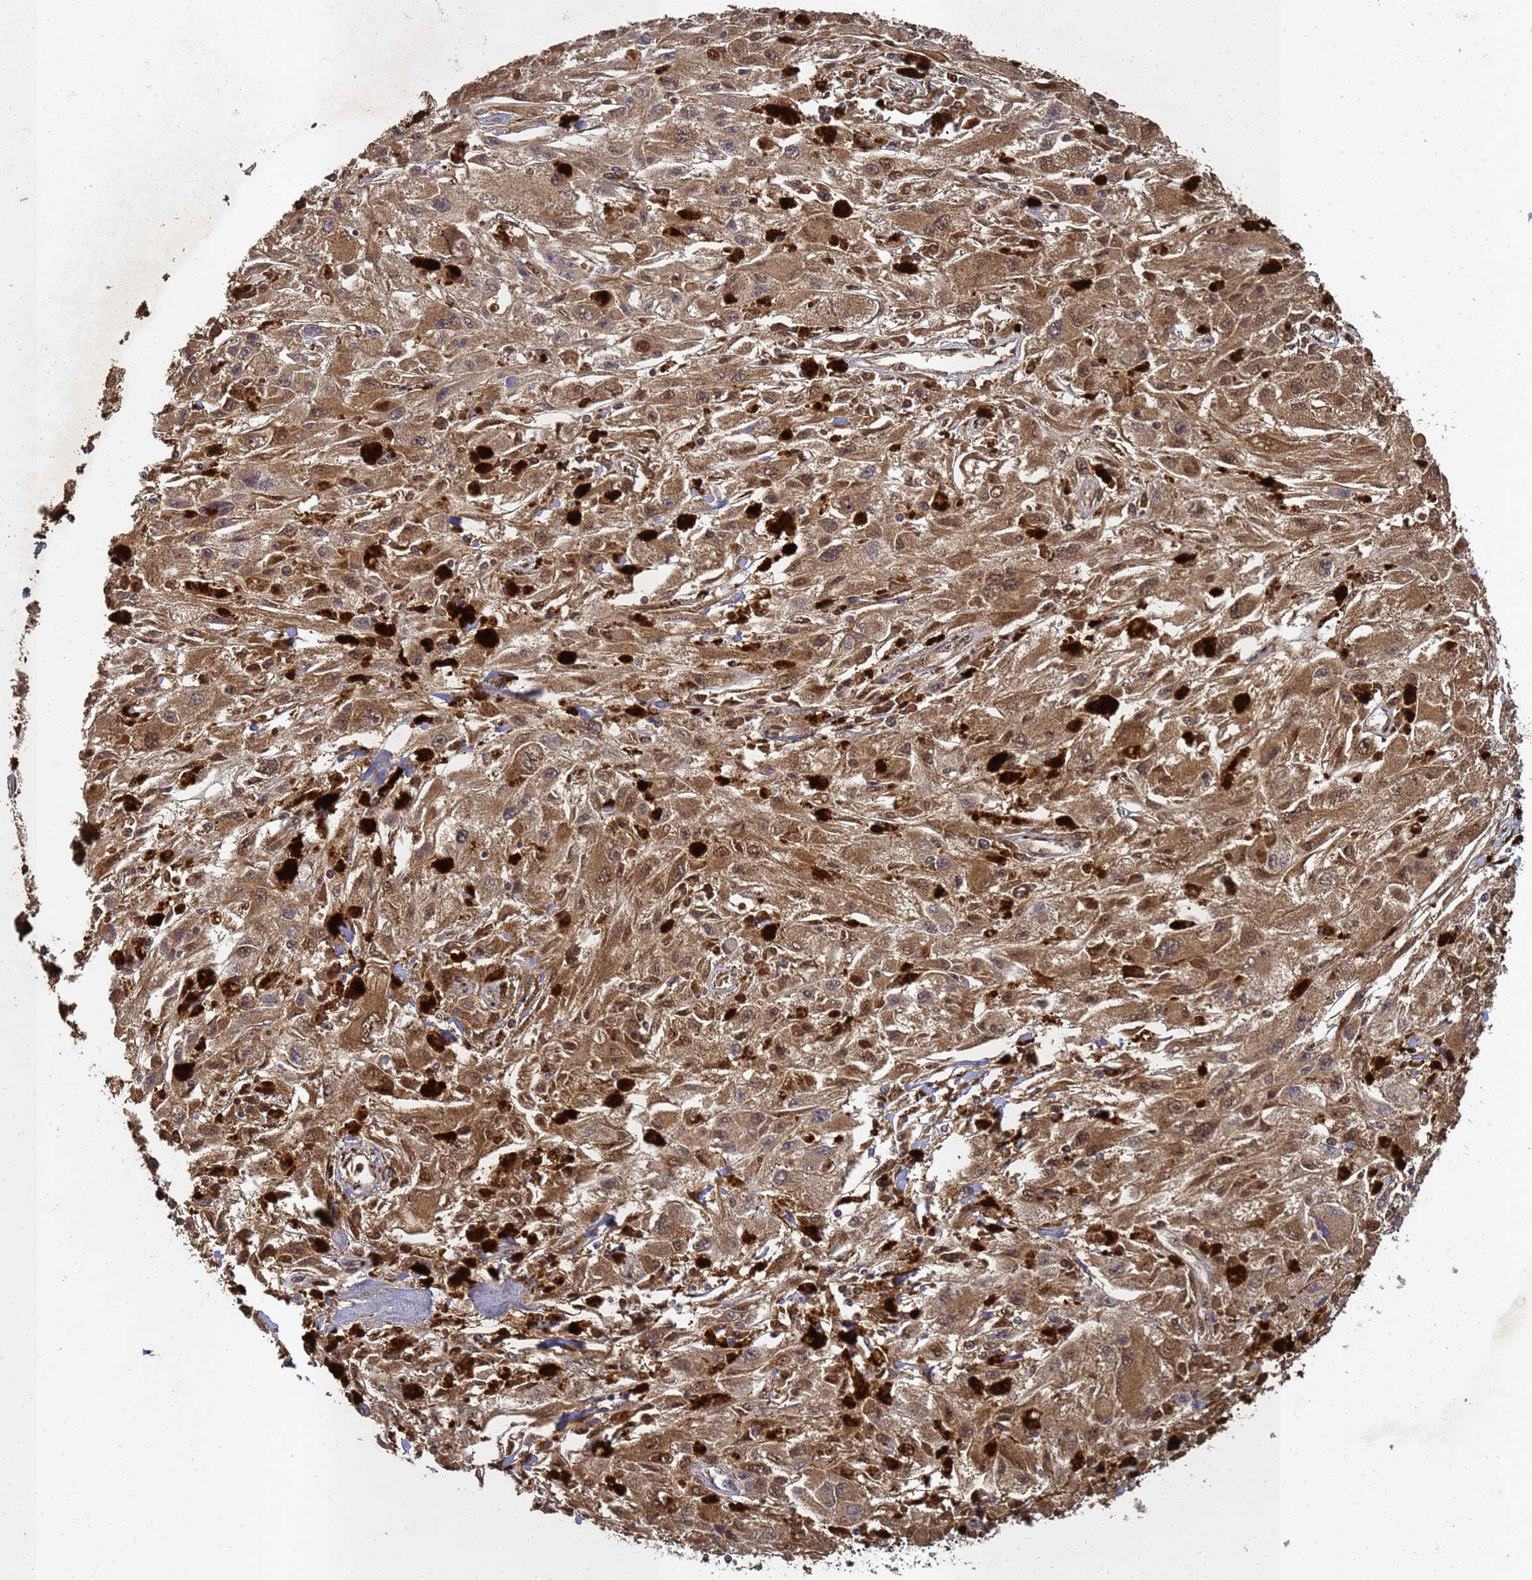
{"staining": {"intensity": "moderate", "quantity": ">75%", "location": "cytoplasmic/membranous,nuclear"}, "tissue": "melanoma", "cell_type": "Tumor cells", "image_type": "cancer", "snomed": [{"axis": "morphology", "description": "Malignant melanoma, Metastatic site"}, {"axis": "topography", "description": "Skin"}], "caption": "Malignant melanoma (metastatic site) tissue reveals moderate cytoplasmic/membranous and nuclear positivity in approximately >75% of tumor cells, visualized by immunohistochemistry.", "gene": "SECISBP2", "patient": {"sex": "male", "age": 53}}